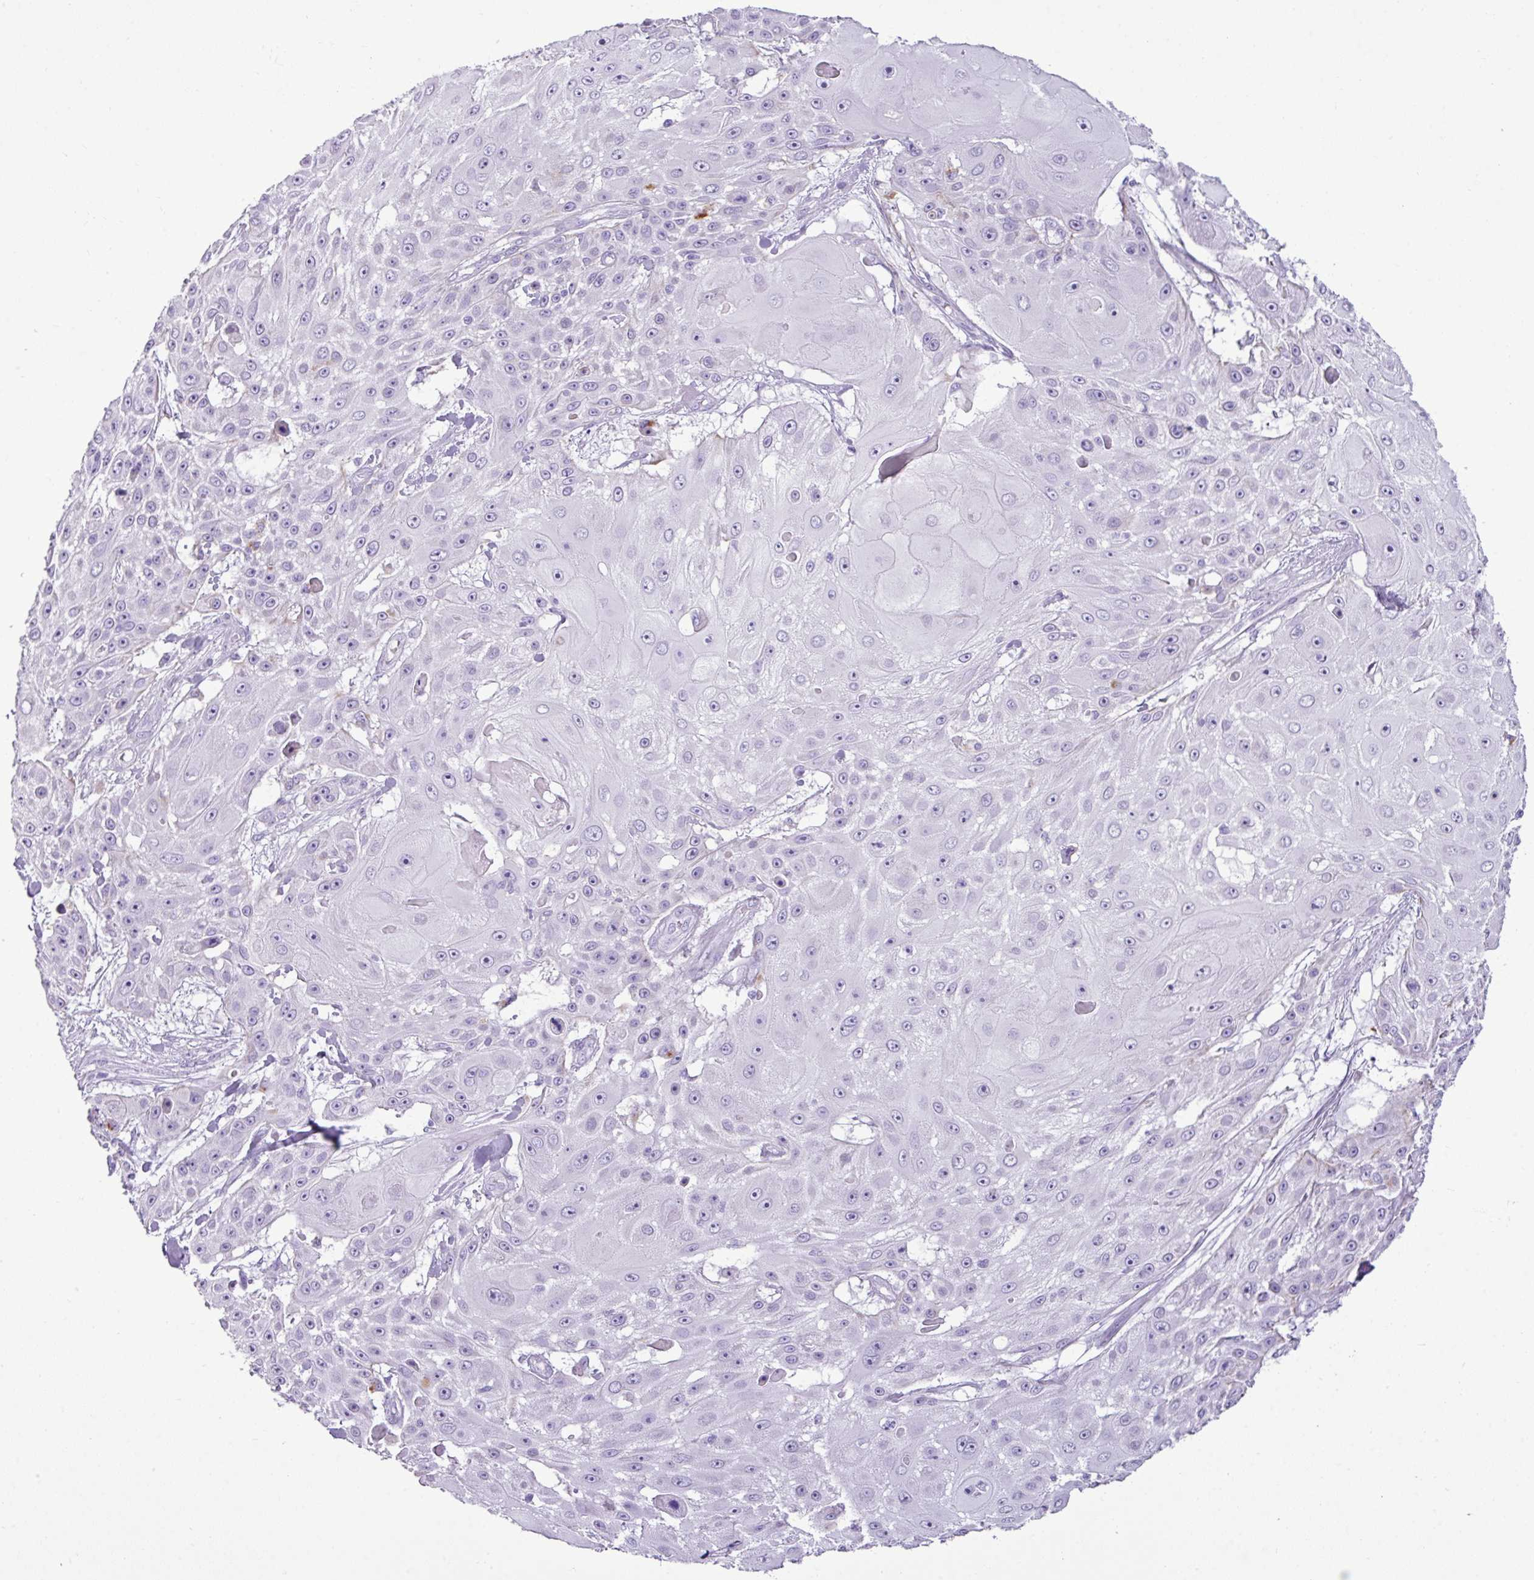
{"staining": {"intensity": "negative", "quantity": "none", "location": "none"}, "tissue": "skin cancer", "cell_type": "Tumor cells", "image_type": "cancer", "snomed": [{"axis": "morphology", "description": "Squamous cell carcinoma, NOS"}, {"axis": "topography", "description": "Skin"}], "caption": "Tumor cells show no significant staining in skin cancer.", "gene": "ZSCAN5A", "patient": {"sex": "female", "age": 86}}